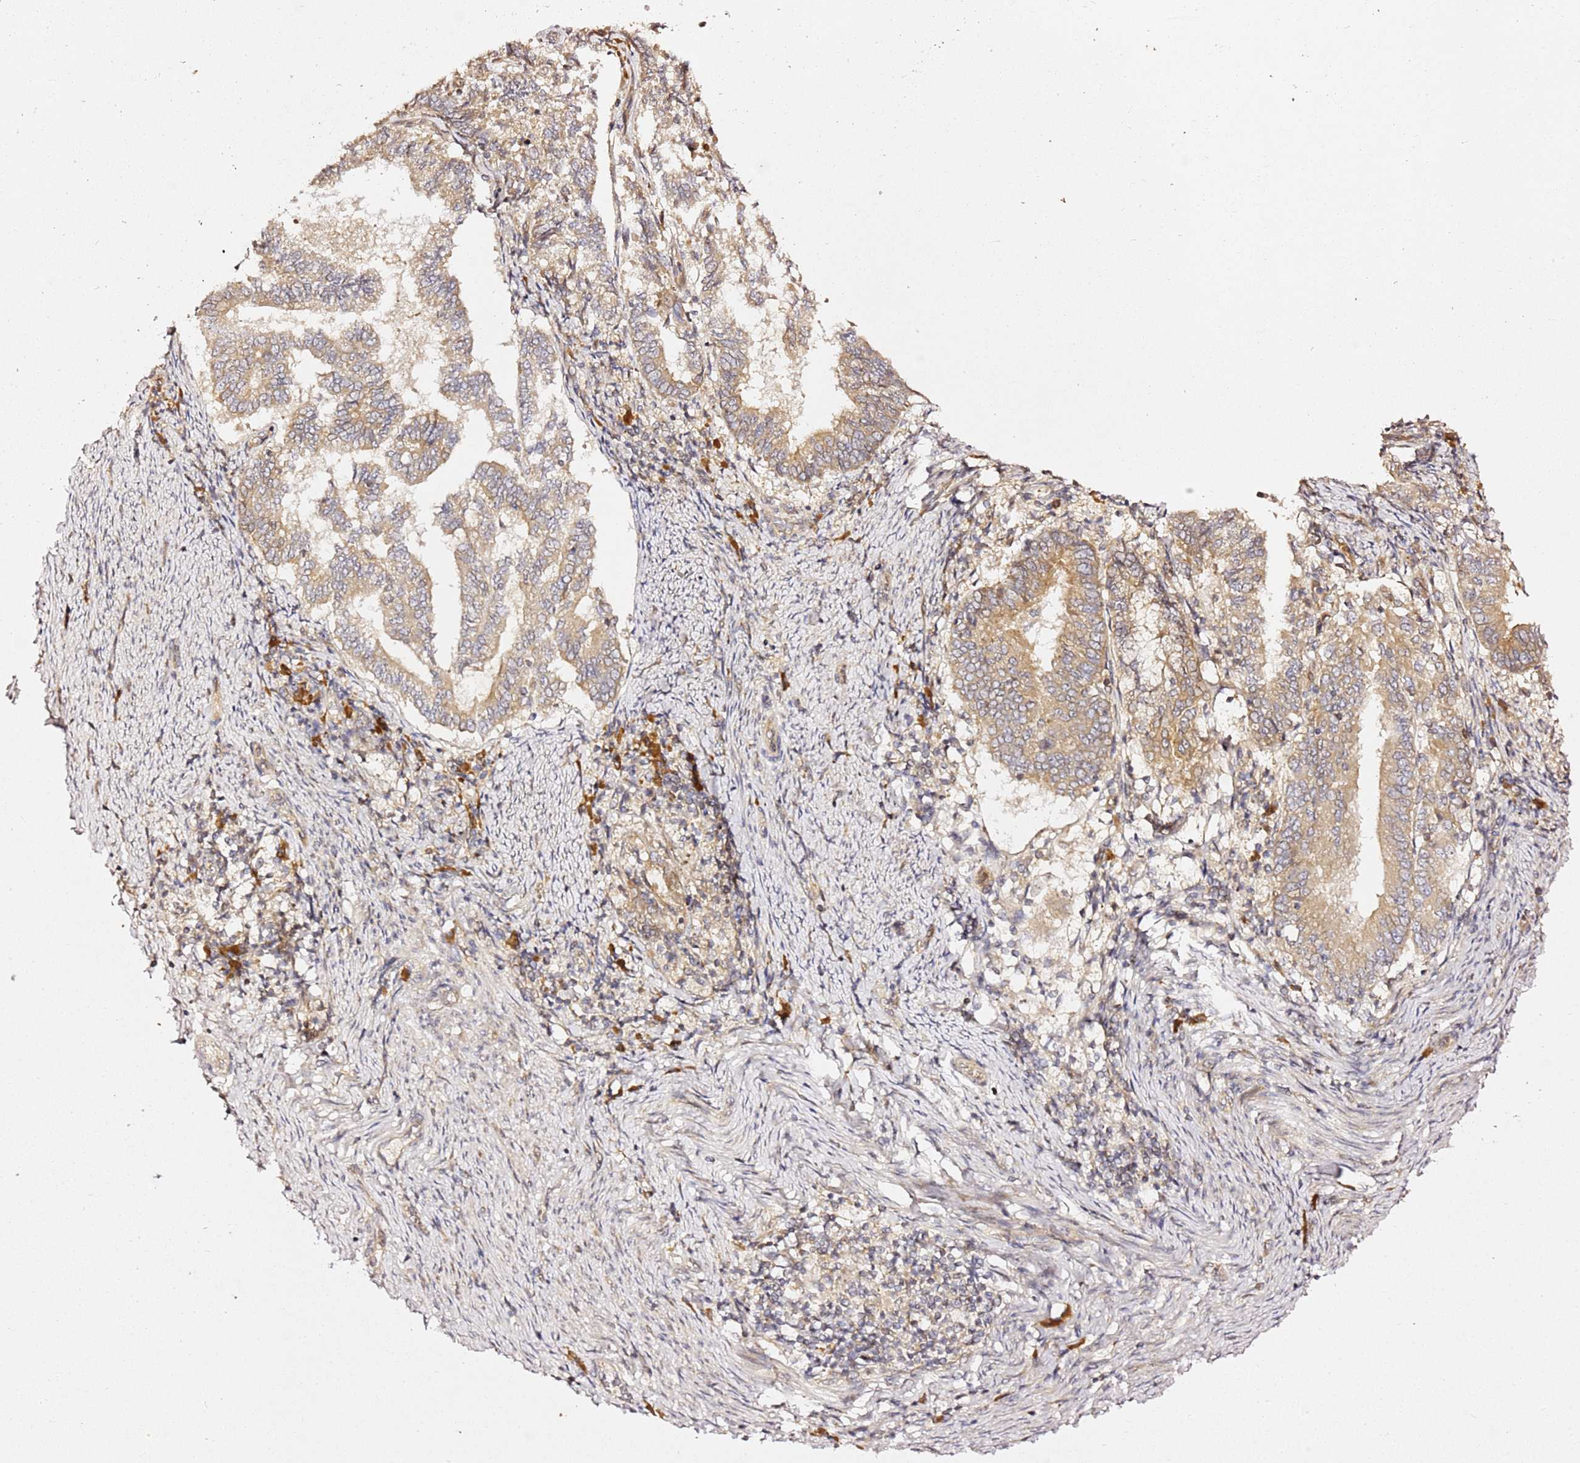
{"staining": {"intensity": "moderate", "quantity": ">75%", "location": "cytoplasmic/membranous"}, "tissue": "endometrial cancer", "cell_type": "Tumor cells", "image_type": "cancer", "snomed": [{"axis": "morphology", "description": "Adenocarcinoma, NOS"}, {"axis": "topography", "description": "Endometrium"}], "caption": "About >75% of tumor cells in human endometrial cancer demonstrate moderate cytoplasmic/membranous protein positivity as visualized by brown immunohistochemical staining.", "gene": "OSBPL2", "patient": {"sex": "female", "age": 80}}